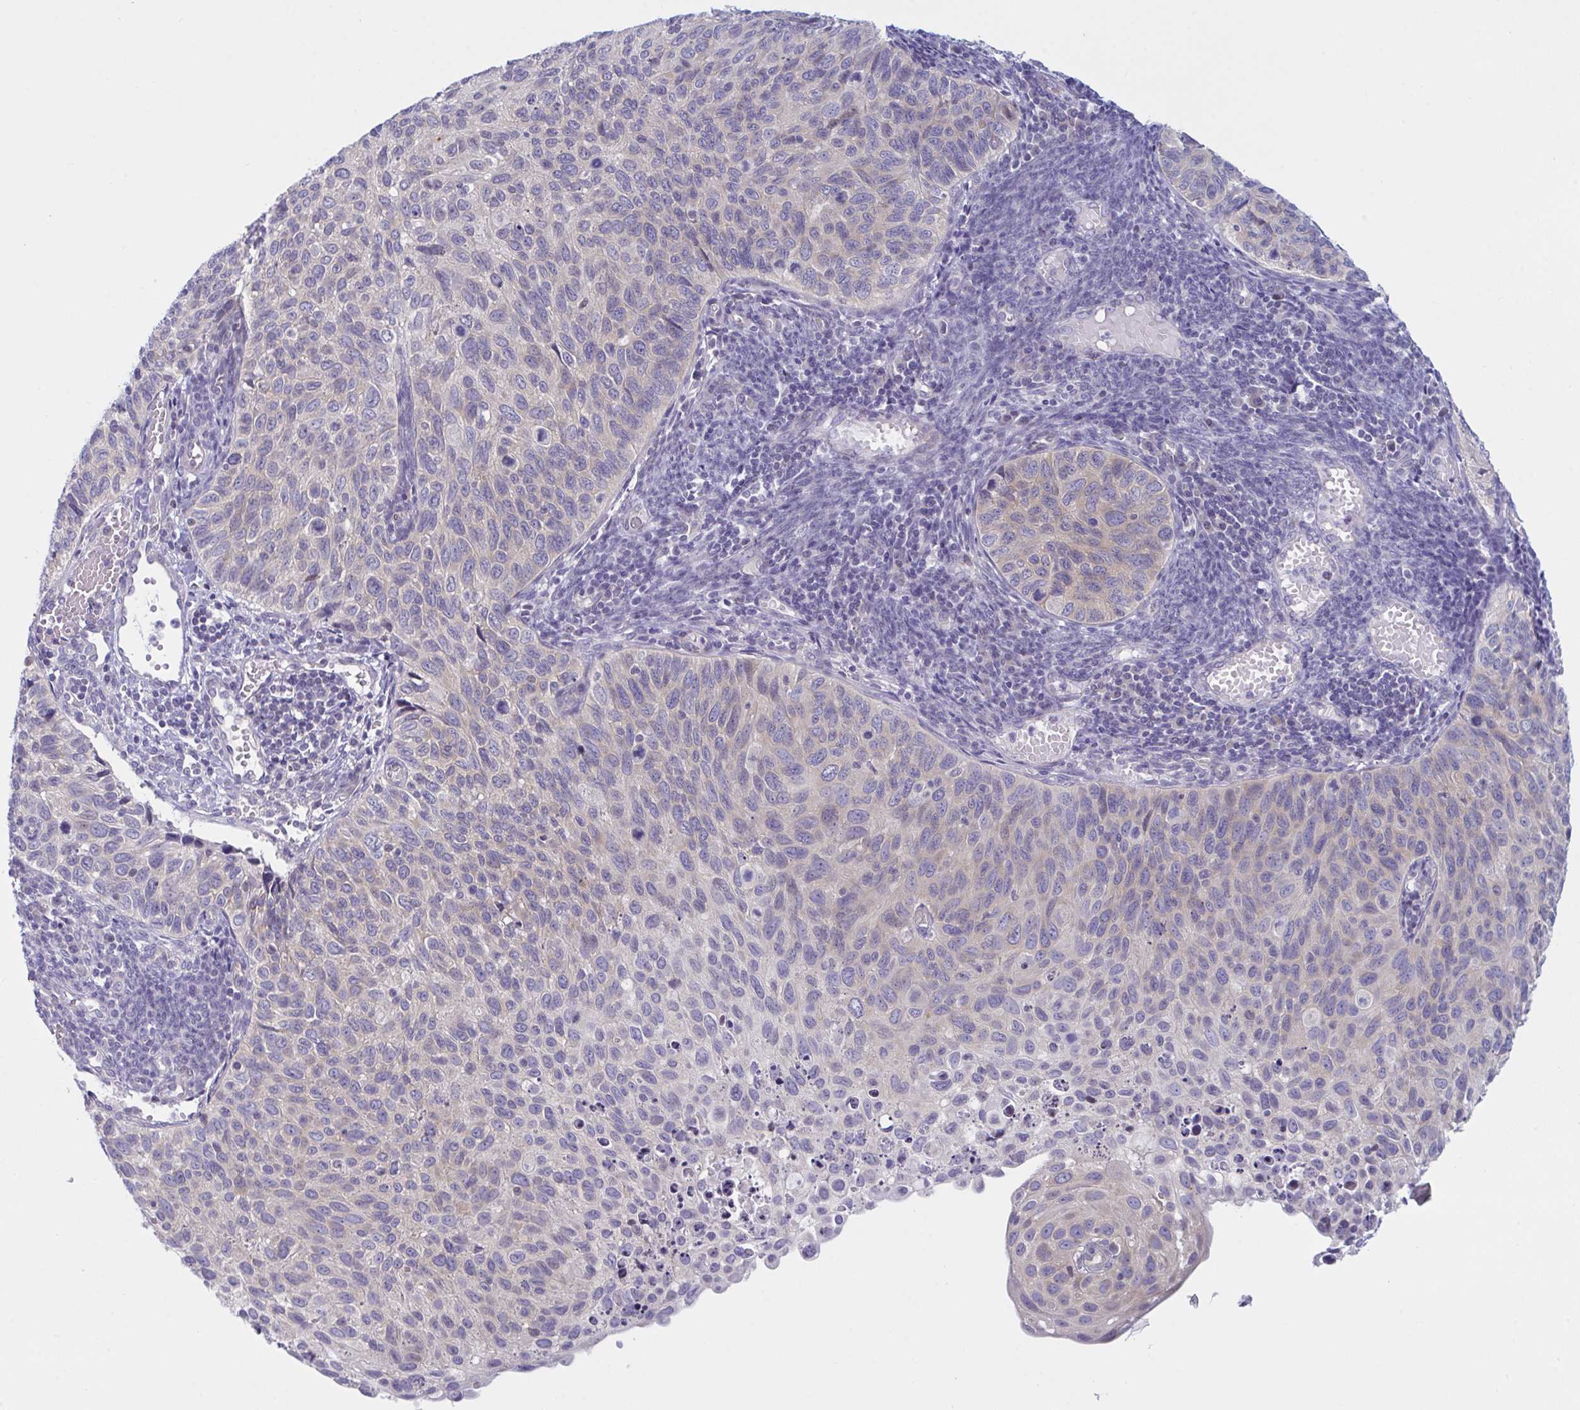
{"staining": {"intensity": "negative", "quantity": "none", "location": "none"}, "tissue": "cervical cancer", "cell_type": "Tumor cells", "image_type": "cancer", "snomed": [{"axis": "morphology", "description": "Squamous cell carcinoma, NOS"}, {"axis": "topography", "description": "Cervix"}], "caption": "Cervical cancer was stained to show a protein in brown. There is no significant expression in tumor cells. (Stains: DAB IHC with hematoxylin counter stain, Microscopy: brightfield microscopy at high magnification).", "gene": "NAA30", "patient": {"sex": "female", "age": 70}}